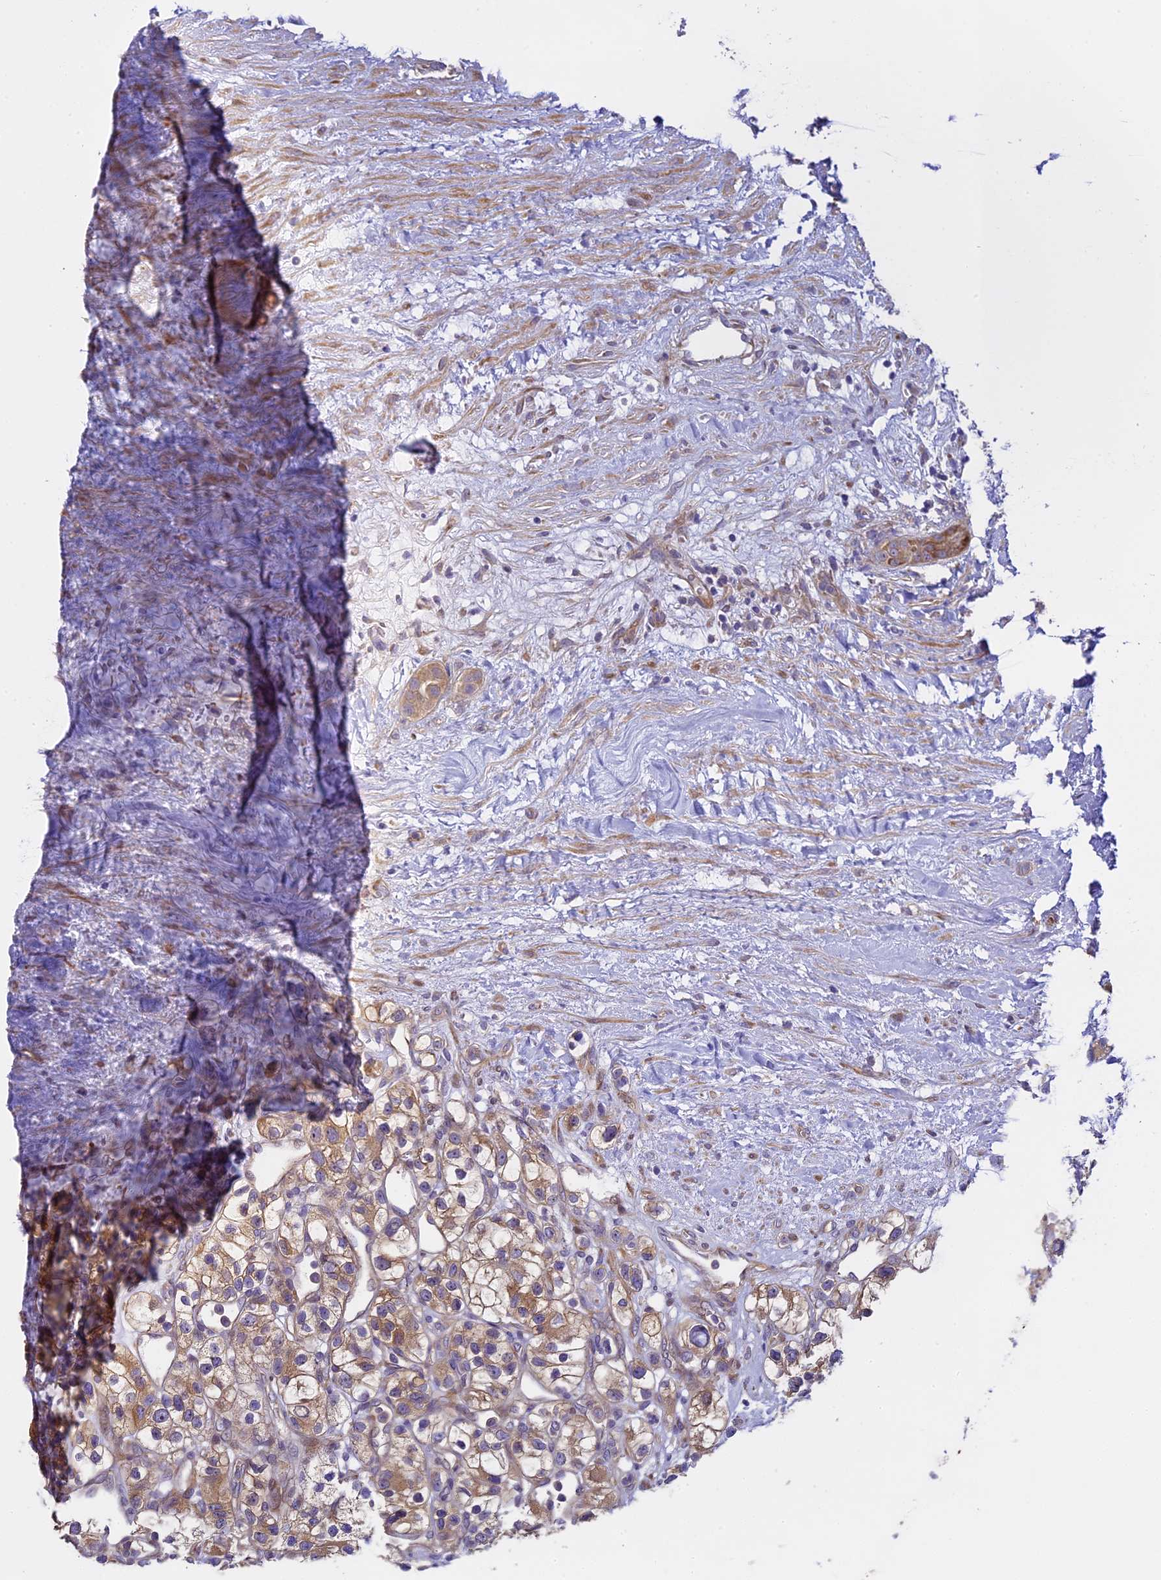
{"staining": {"intensity": "moderate", "quantity": ">75%", "location": "cytoplasmic/membranous"}, "tissue": "renal cancer", "cell_type": "Tumor cells", "image_type": "cancer", "snomed": [{"axis": "morphology", "description": "Adenocarcinoma, NOS"}, {"axis": "topography", "description": "Kidney"}], "caption": "Tumor cells exhibit moderate cytoplasmic/membranous staining in about >75% of cells in renal cancer (adenocarcinoma).", "gene": "SPIRE1", "patient": {"sex": "female", "age": 57}}